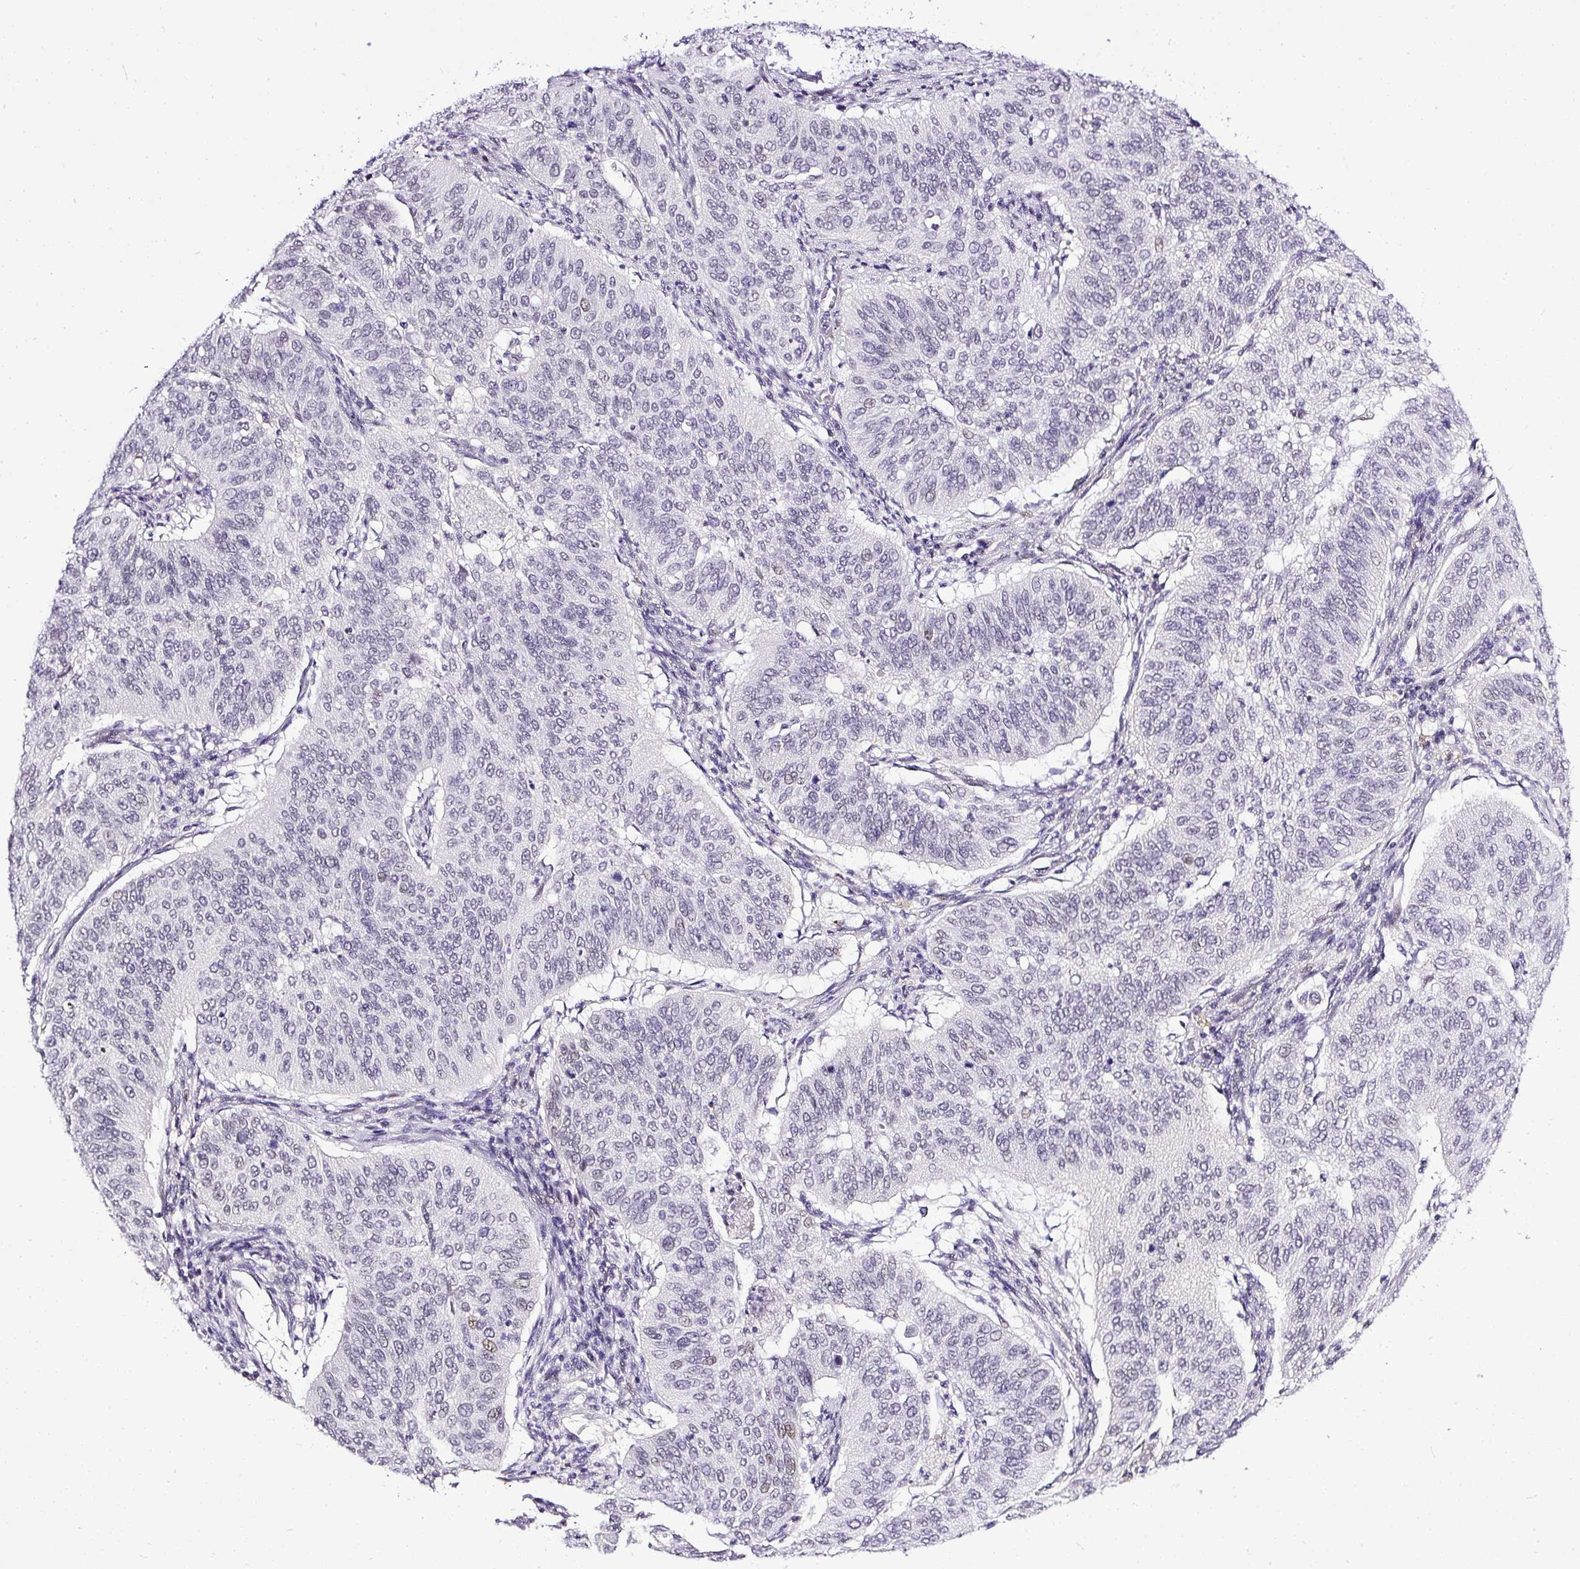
{"staining": {"intensity": "negative", "quantity": "none", "location": "none"}, "tissue": "cervical cancer", "cell_type": "Tumor cells", "image_type": "cancer", "snomed": [{"axis": "morphology", "description": "Normal tissue, NOS"}, {"axis": "morphology", "description": "Squamous cell carcinoma, NOS"}, {"axis": "topography", "description": "Cervix"}], "caption": "The IHC image has no significant positivity in tumor cells of cervical cancer (squamous cell carcinoma) tissue. (IHC, brightfield microscopy, high magnification).", "gene": "WNT10B", "patient": {"sex": "female", "age": 39}}